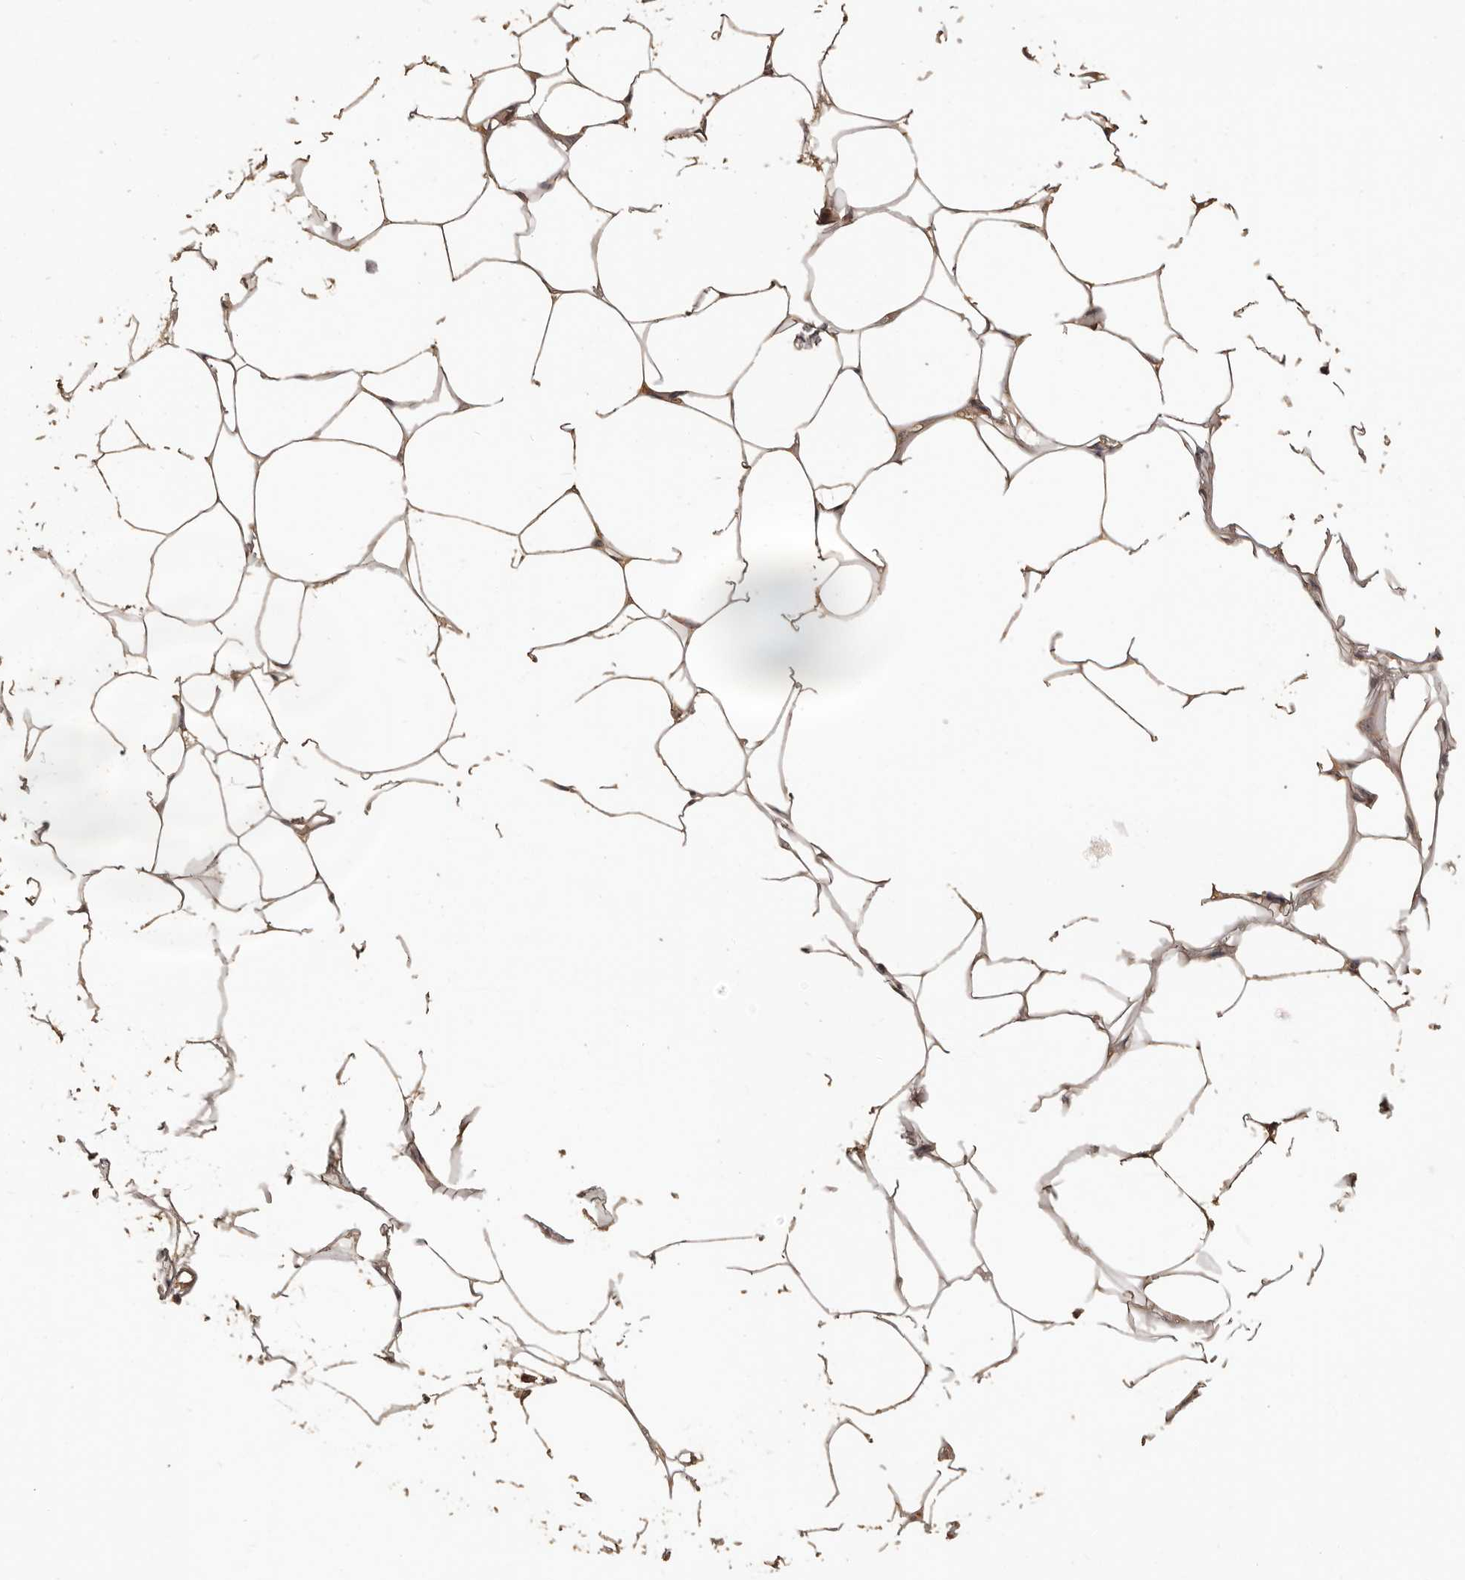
{"staining": {"intensity": "moderate", "quantity": ">75%", "location": "cytoplasmic/membranous"}, "tissue": "adipose tissue", "cell_type": "Adipocytes", "image_type": "normal", "snomed": [{"axis": "morphology", "description": "Normal tissue, NOS"}, {"axis": "topography", "description": "Breast"}], "caption": "The micrograph demonstrates immunohistochemical staining of benign adipose tissue. There is moderate cytoplasmic/membranous positivity is seen in about >75% of adipocytes. Nuclei are stained in blue.", "gene": "MGAT5", "patient": {"sex": "female", "age": 23}}